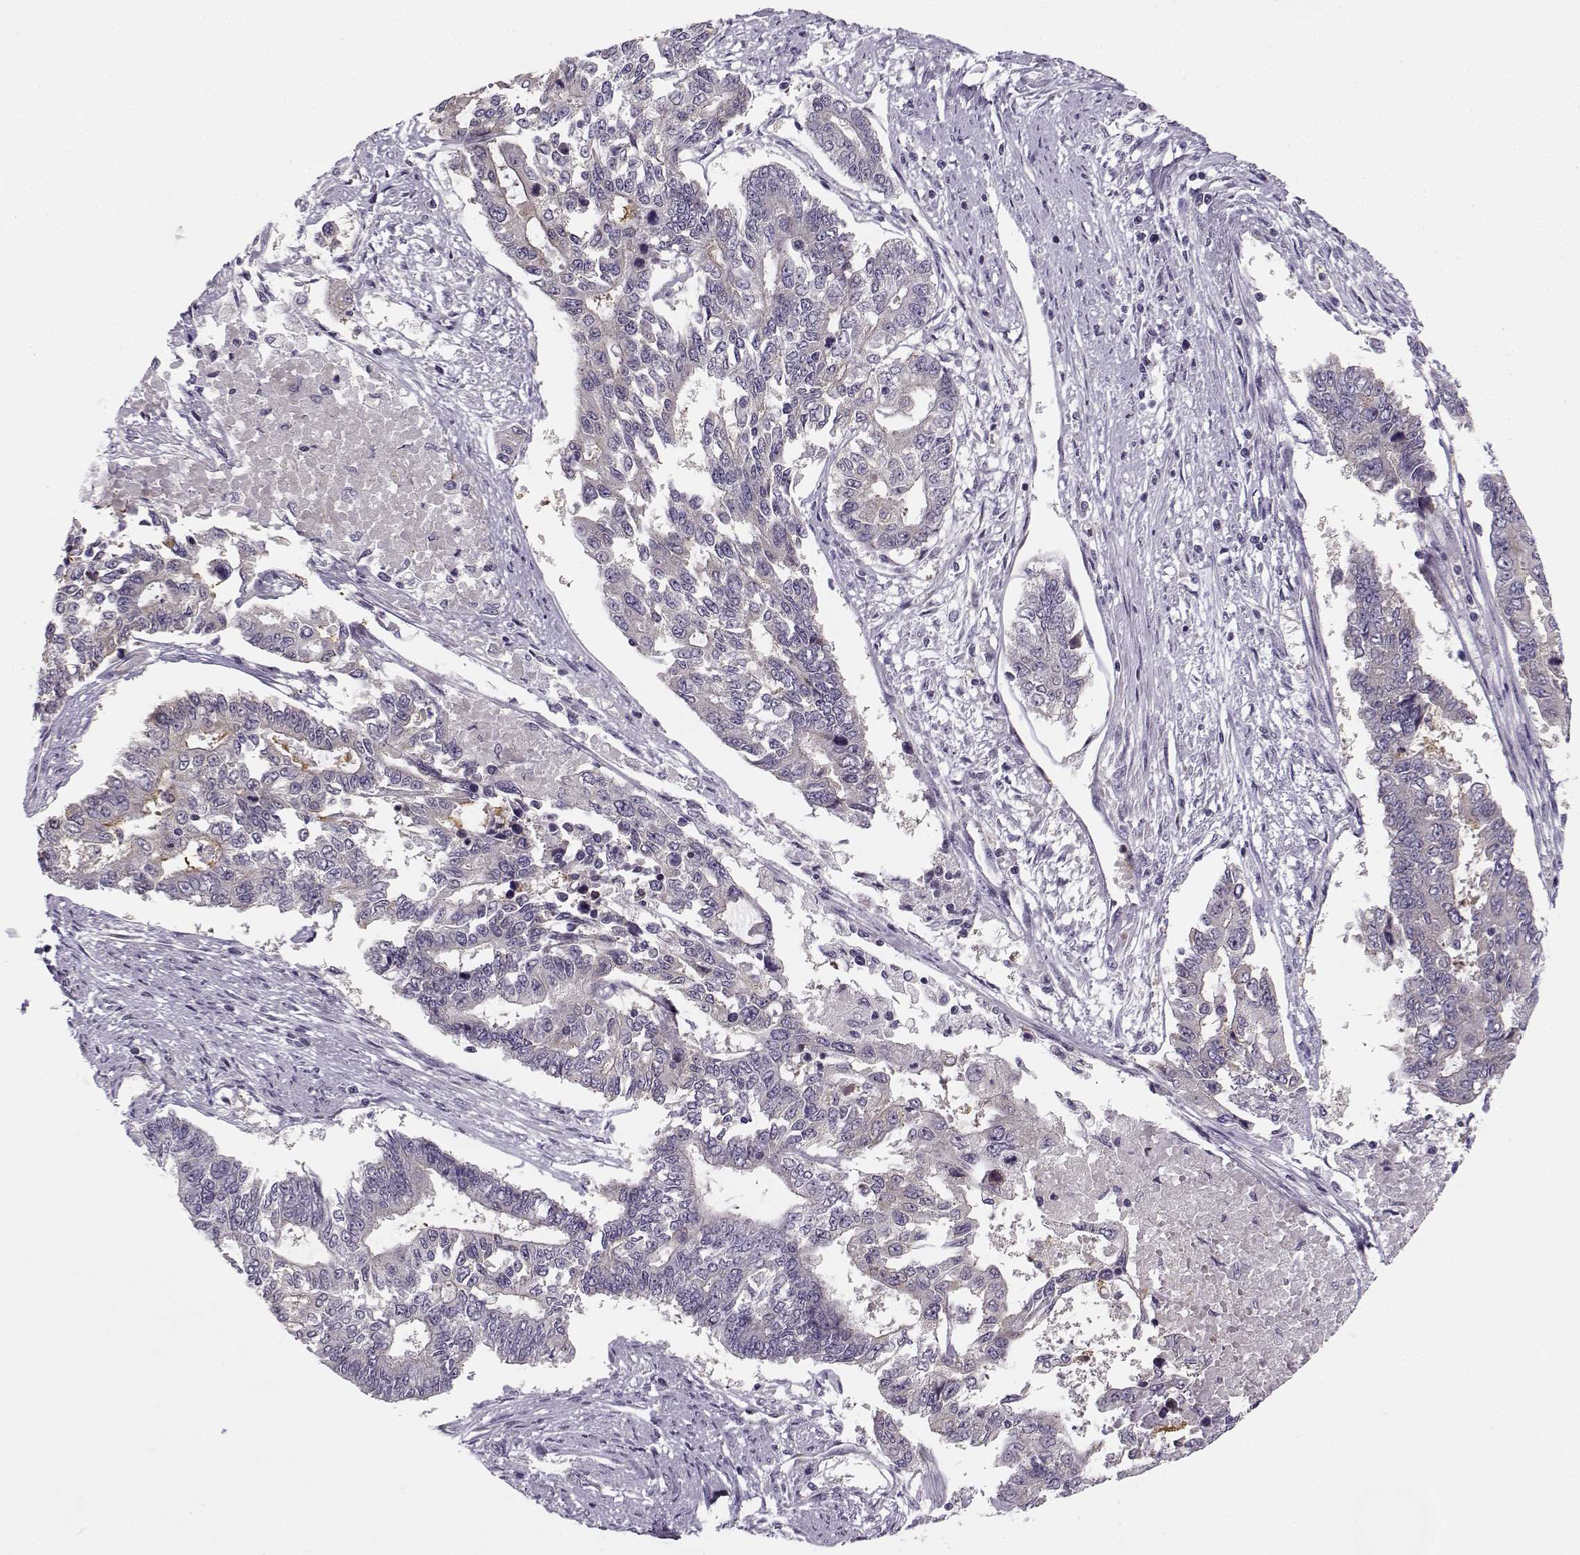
{"staining": {"intensity": "negative", "quantity": "none", "location": "none"}, "tissue": "endometrial cancer", "cell_type": "Tumor cells", "image_type": "cancer", "snomed": [{"axis": "morphology", "description": "Adenocarcinoma, NOS"}, {"axis": "topography", "description": "Uterus"}], "caption": "Endometrial cancer (adenocarcinoma) was stained to show a protein in brown. There is no significant staining in tumor cells.", "gene": "DDX25", "patient": {"sex": "female", "age": 59}}